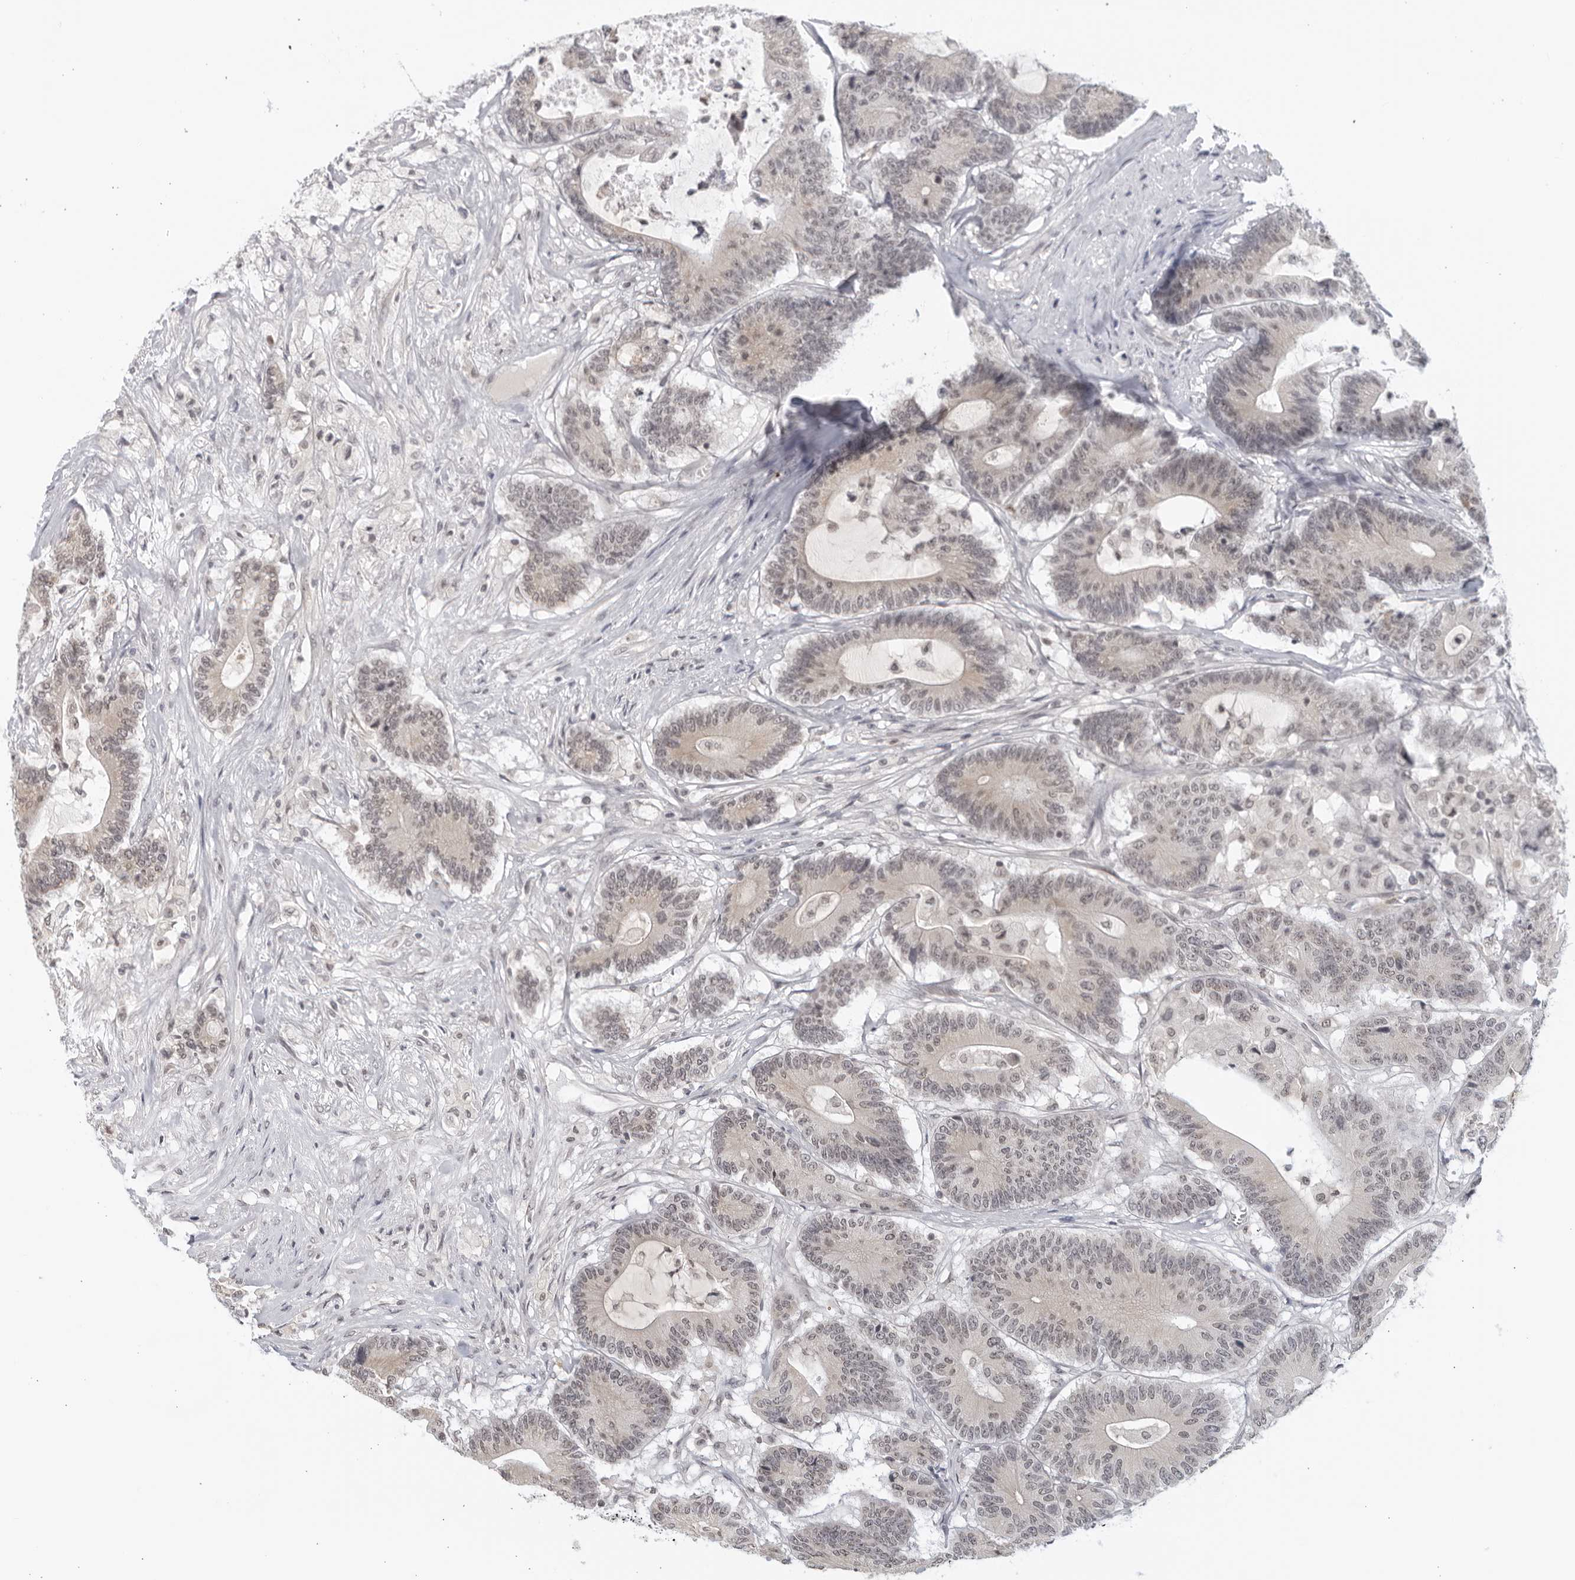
{"staining": {"intensity": "negative", "quantity": "none", "location": "none"}, "tissue": "colorectal cancer", "cell_type": "Tumor cells", "image_type": "cancer", "snomed": [{"axis": "morphology", "description": "Adenocarcinoma, NOS"}, {"axis": "topography", "description": "Colon"}], "caption": "Immunohistochemistry (IHC) of colorectal adenocarcinoma displays no positivity in tumor cells.", "gene": "RAB11FIP3", "patient": {"sex": "female", "age": 84}}